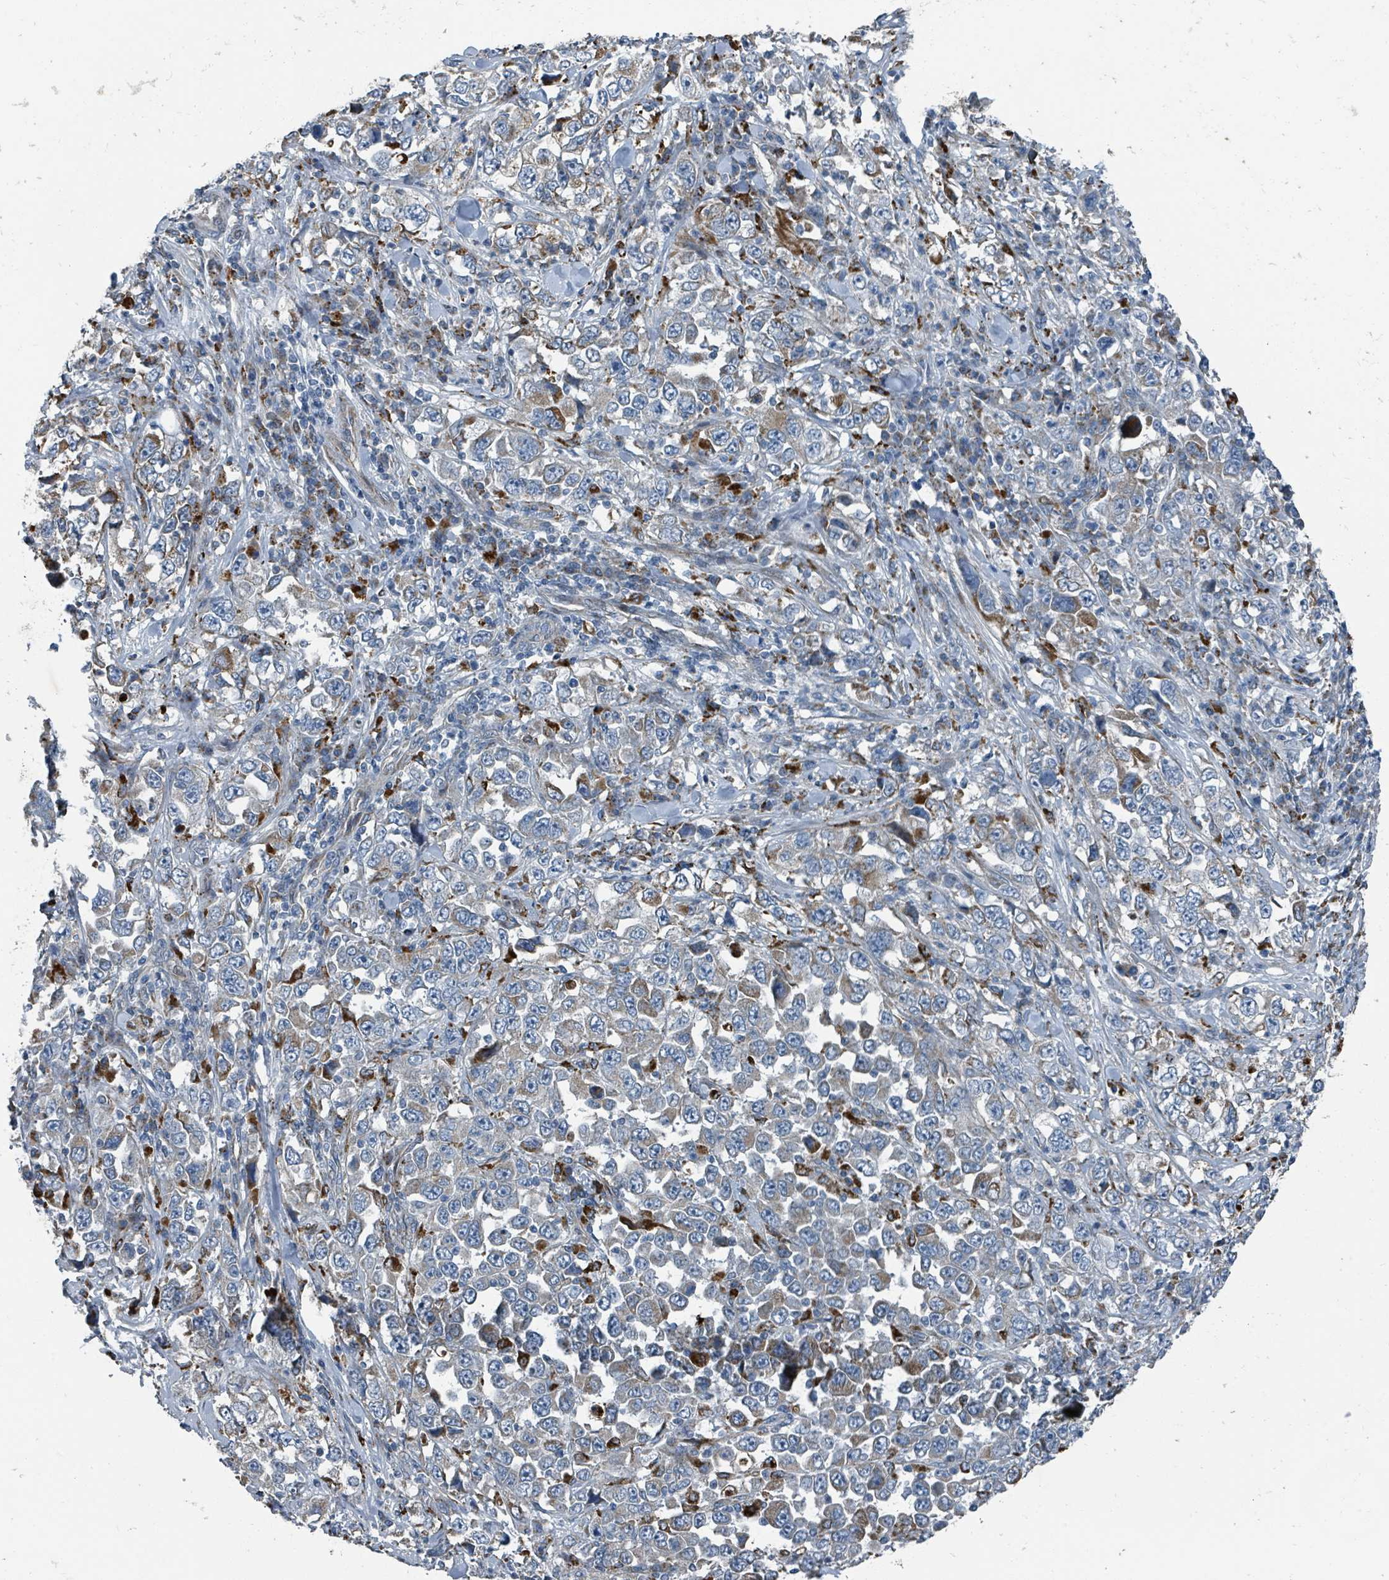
{"staining": {"intensity": "moderate", "quantity": "<25%", "location": "cytoplasmic/membranous"}, "tissue": "stomach cancer", "cell_type": "Tumor cells", "image_type": "cancer", "snomed": [{"axis": "morphology", "description": "Normal tissue, NOS"}, {"axis": "morphology", "description": "Adenocarcinoma, NOS"}, {"axis": "topography", "description": "Stomach, upper"}, {"axis": "topography", "description": "Stomach"}], "caption": "This histopathology image displays immunohistochemistry staining of stomach adenocarcinoma, with low moderate cytoplasmic/membranous positivity in about <25% of tumor cells.", "gene": "DIPK2A", "patient": {"sex": "male", "age": 59}}